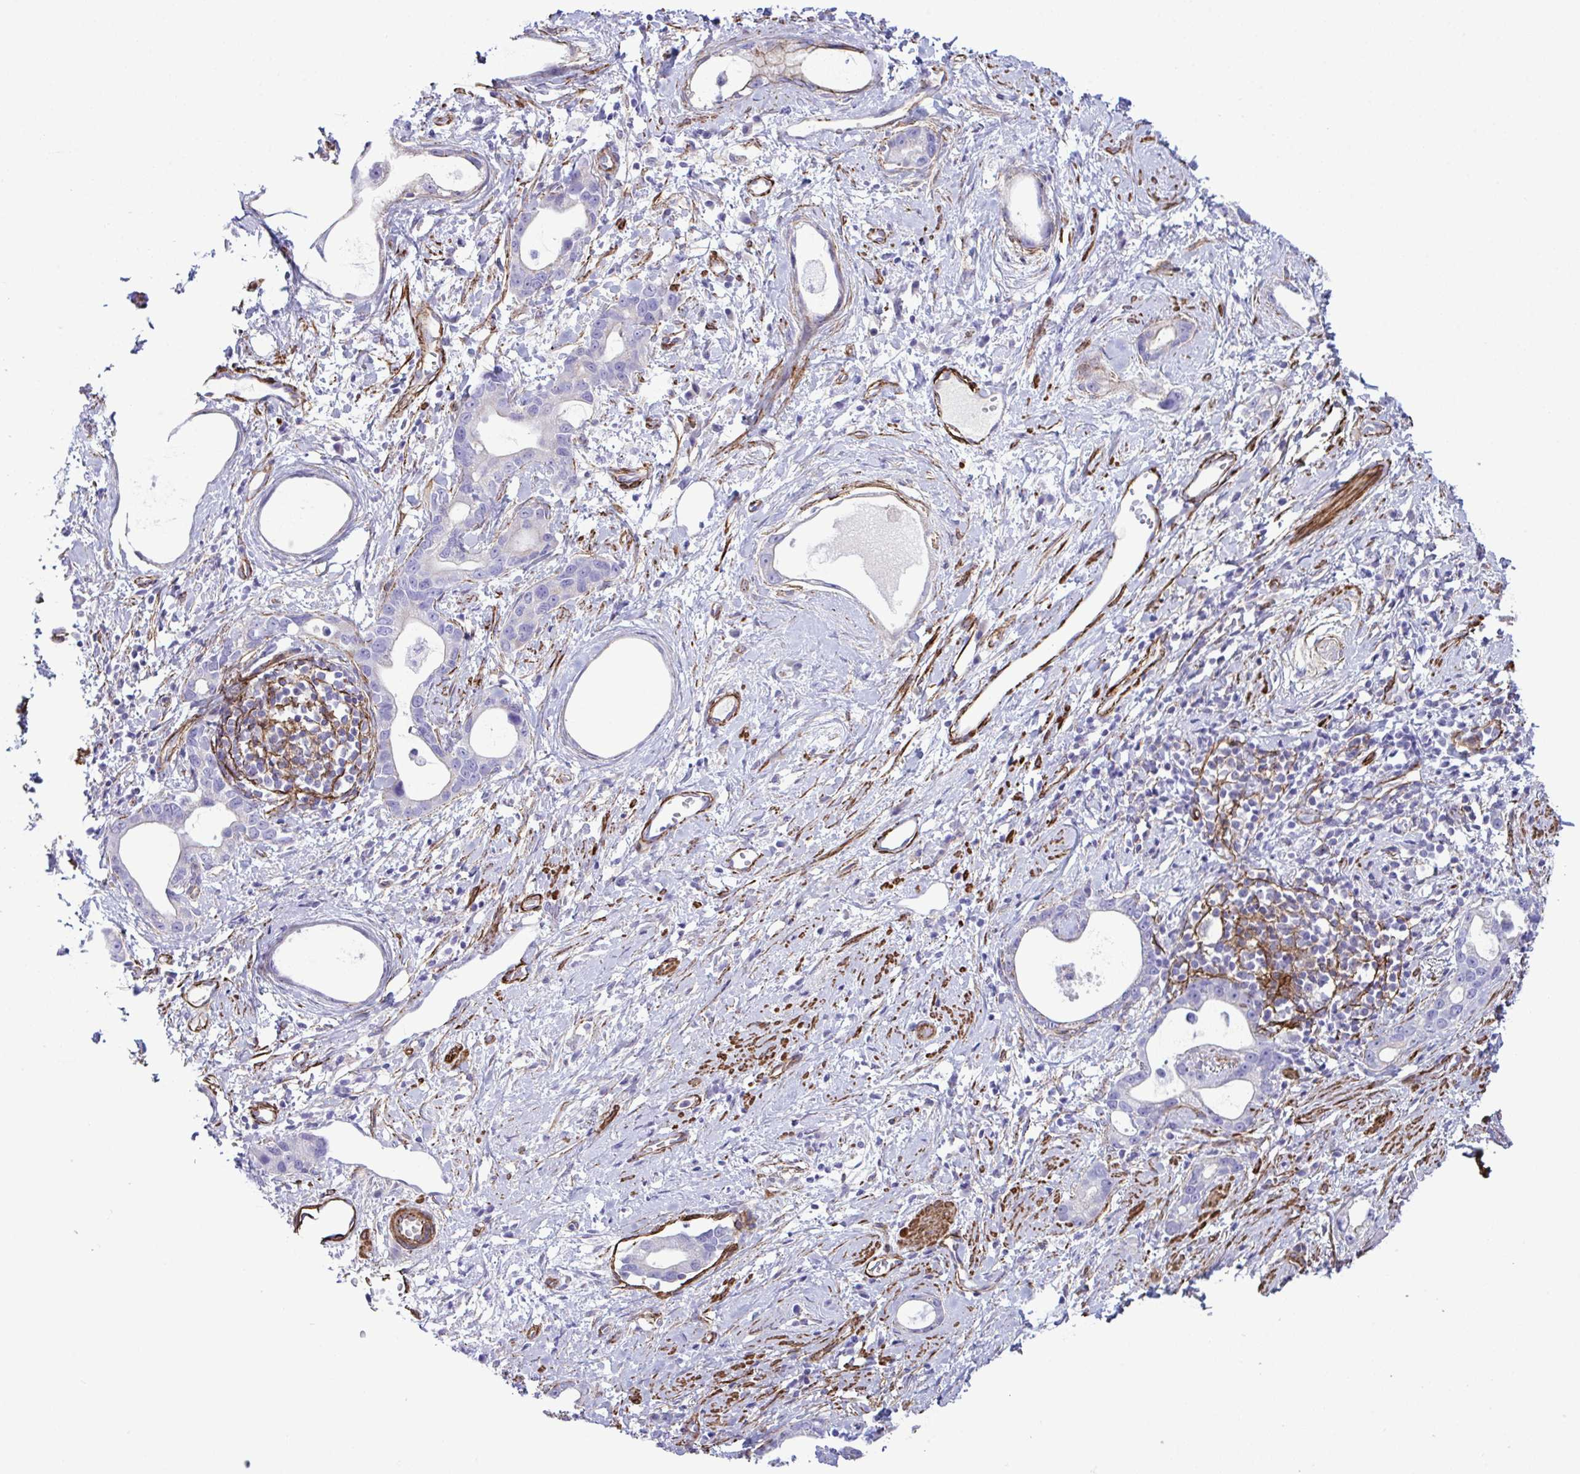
{"staining": {"intensity": "negative", "quantity": "none", "location": "none"}, "tissue": "stomach cancer", "cell_type": "Tumor cells", "image_type": "cancer", "snomed": [{"axis": "morphology", "description": "Adenocarcinoma, NOS"}, {"axis": "topography", "description": "Stomach"}], "caption": "Histopathology image shows no protein staining in tumor cells of stomach cancer (adenocarcinoma) tissue.", "gene": "SYNPO2L", "patient": {"sex": "male", "age": 55}}